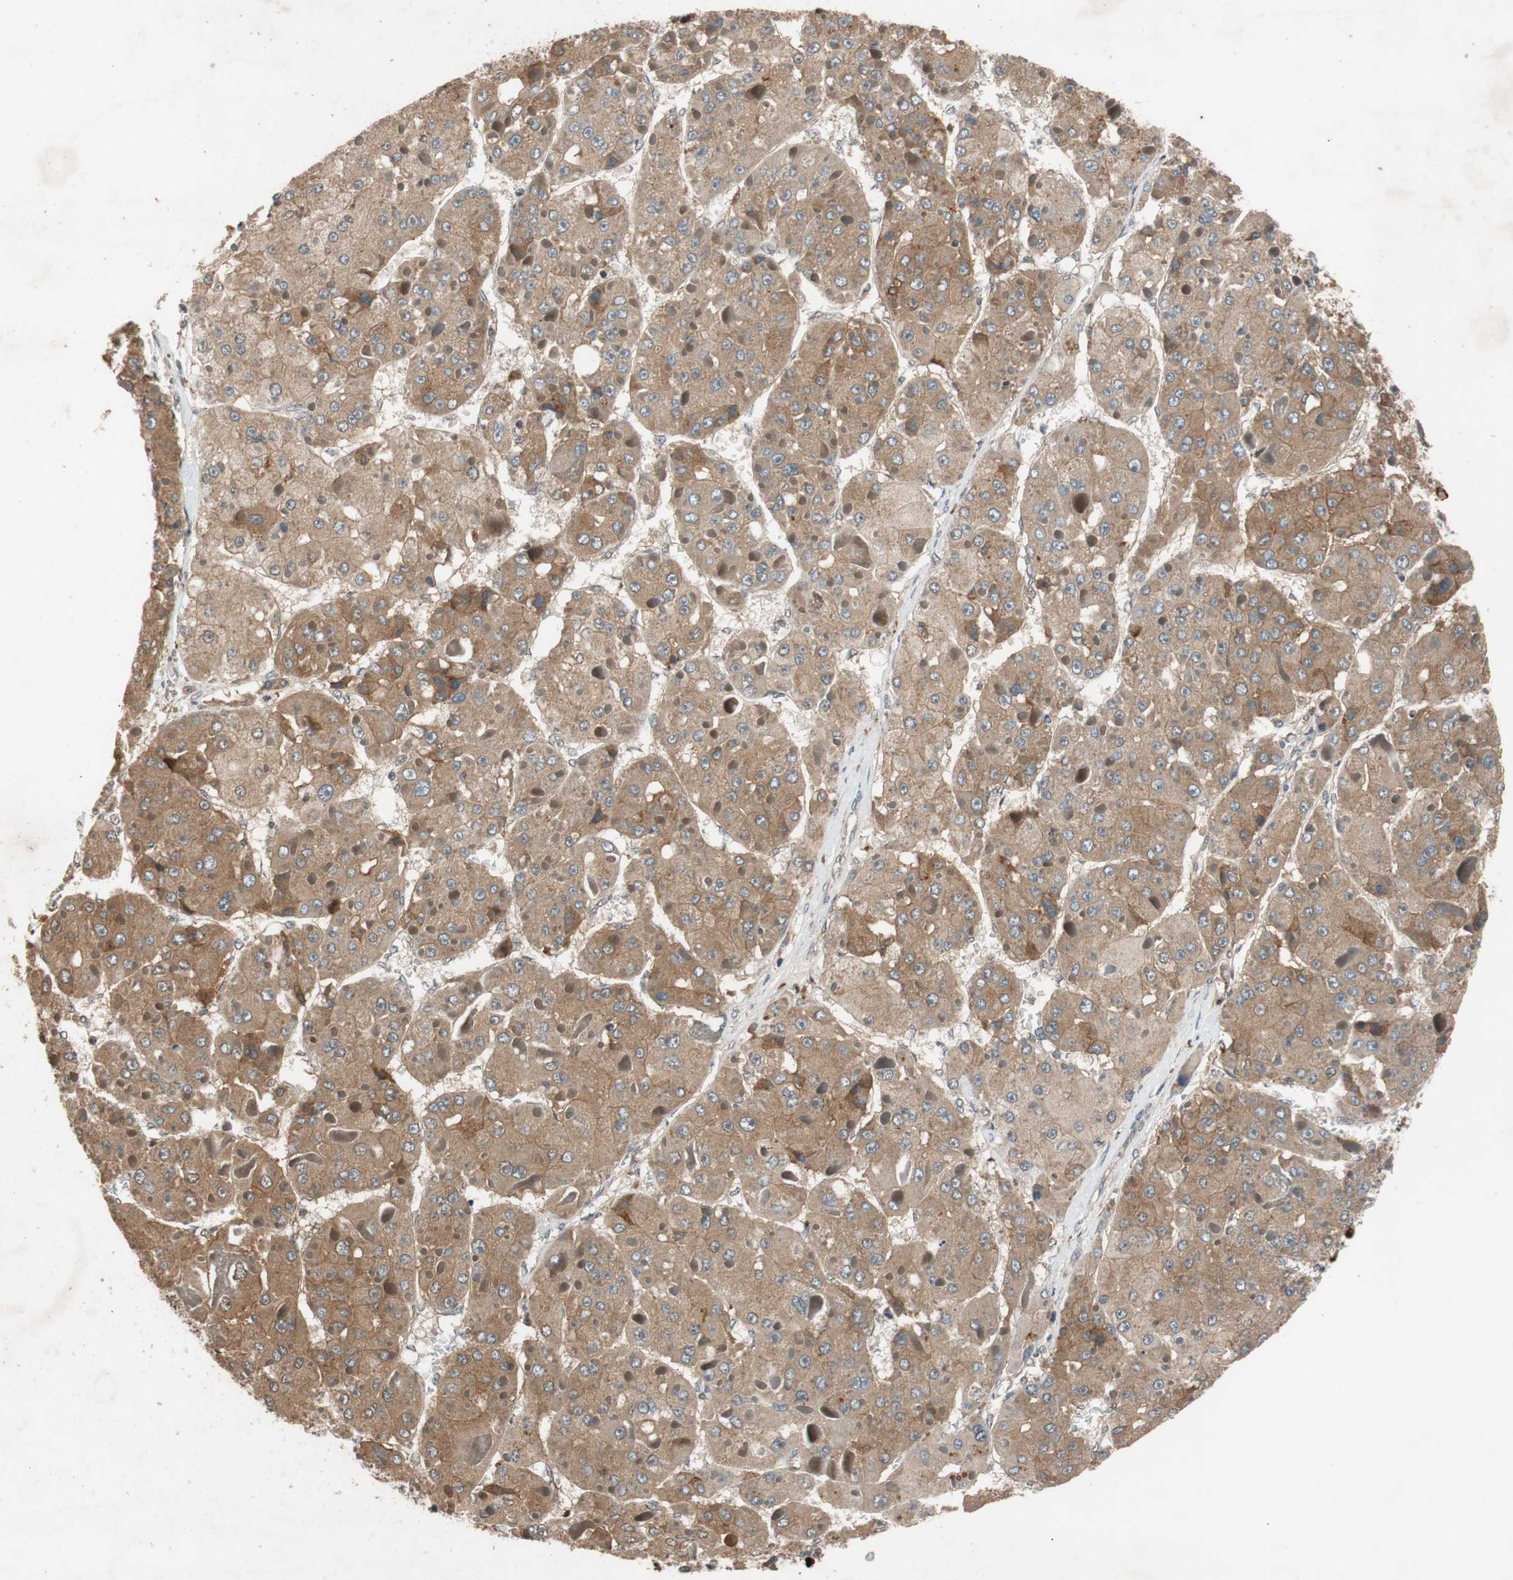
{"staining": {"intensity": "moderate", "quantity": ">75%", "location": "cytoplasmic/membranous"}, "tissue": "liver cancer", "cell_type": "Tumor cells", "image_type": "cancer", "snomed": [{"axis": "morphology", "description": "Carcinoma, Hepatocellular, NOS"}, {"axis": "topography", "description": "Liver"}], "caption": "Tumor cells demonstrate medium levels of moderate cytoplasmic/membranous staining in about >75% of cells in human liver hepatocellular carcinoma.", "gene": "TMEM230", "patient": {"sex": "female", "age": 73}}